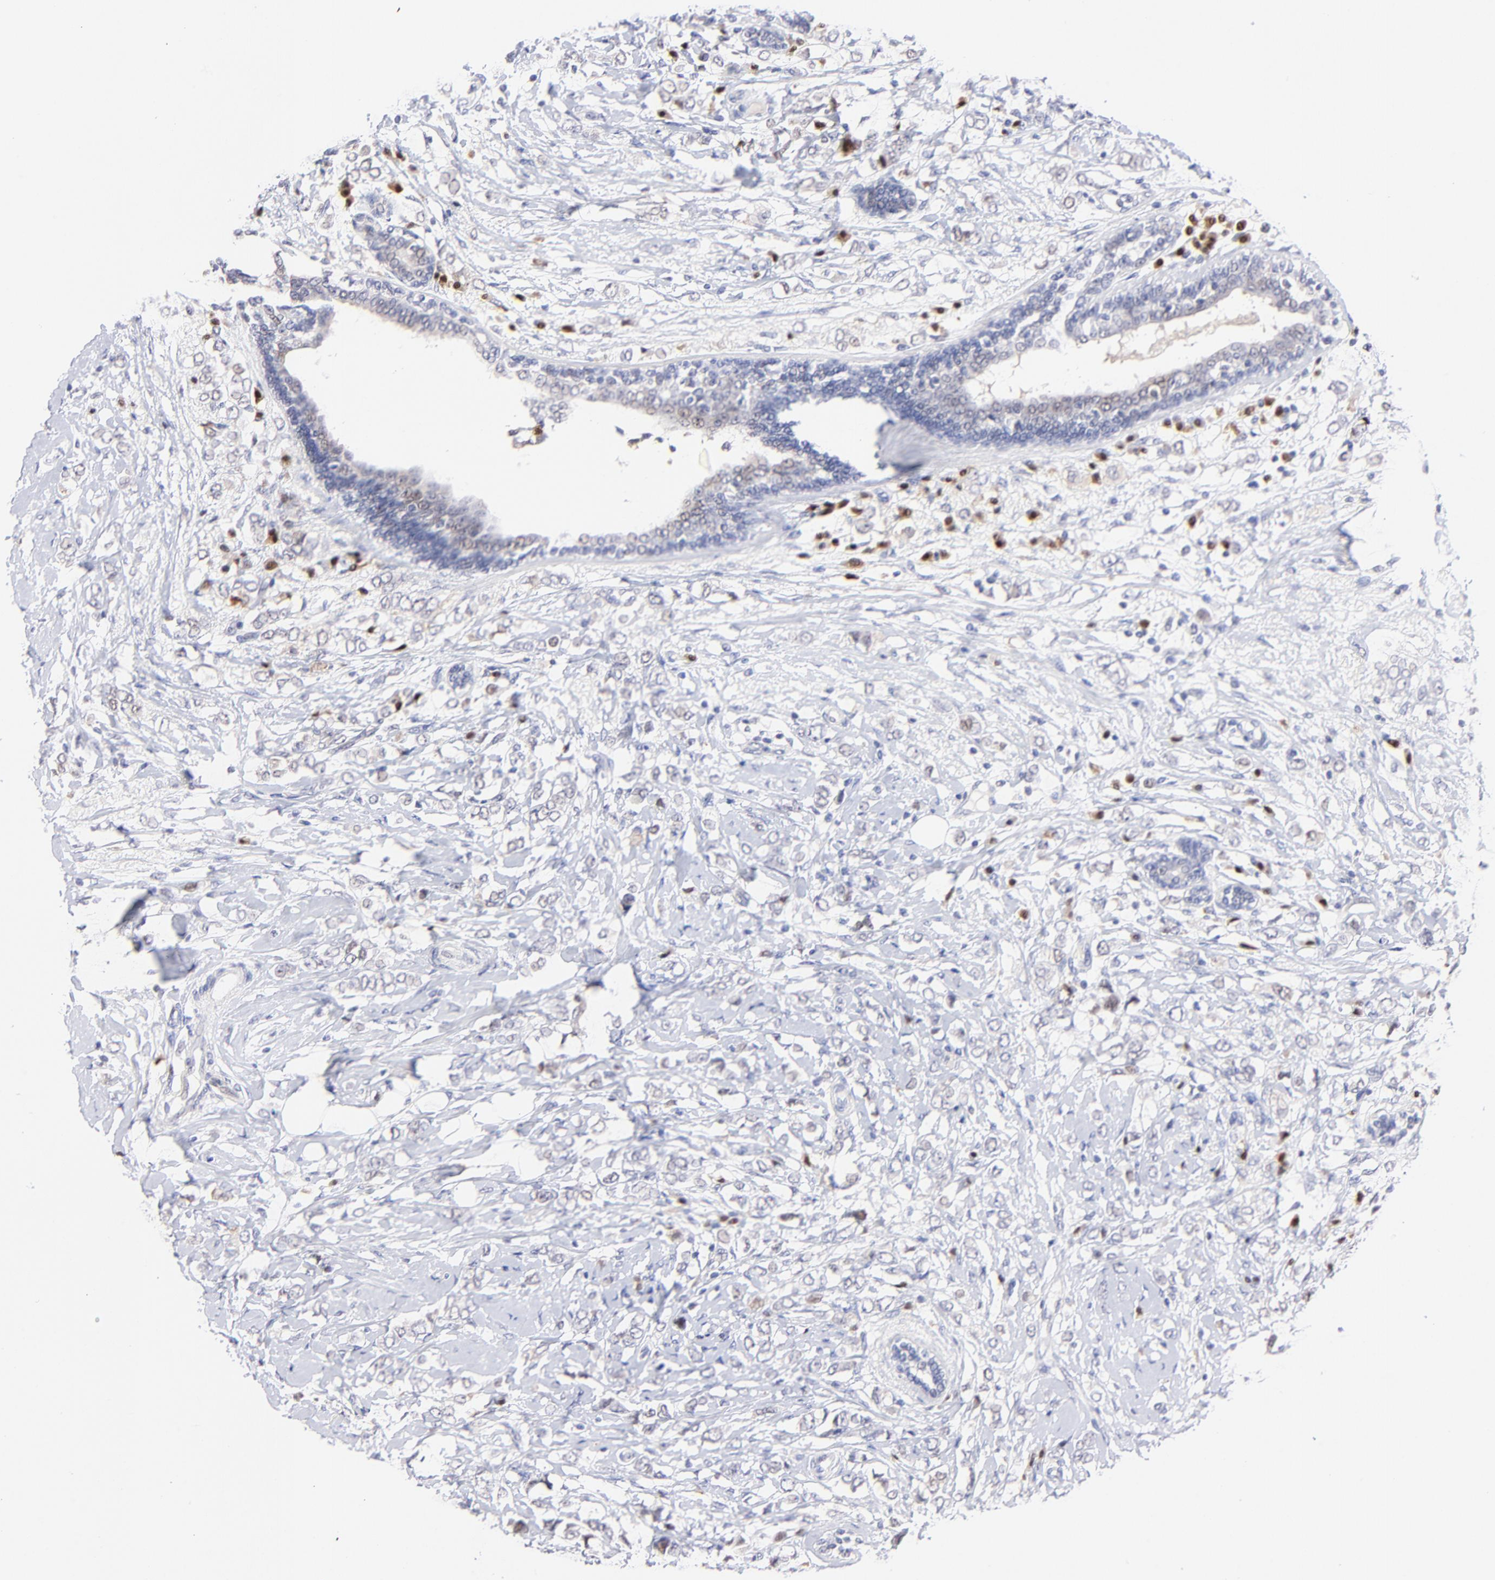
{"staining": {"intensity": "negative", "quantity": "none", "location": "none"}, "tissue": "breast cancer", "cell_type": "Tumor cells", "image_type": "cancer", "snomed": [{"axis": "morphology", "description": "Normal tissue, NOS"}, {"axis": "morphology", "description": "Lobular carcinoma"}, {"axis": "topography", "description": "Breast"}], "caption": "DAB immunohistochemical staining of human breast cancer demonstrates no significant positivity in tumor cells.", "gene": "ZNF155", "patient": {"sex": "female", "age": 47}}